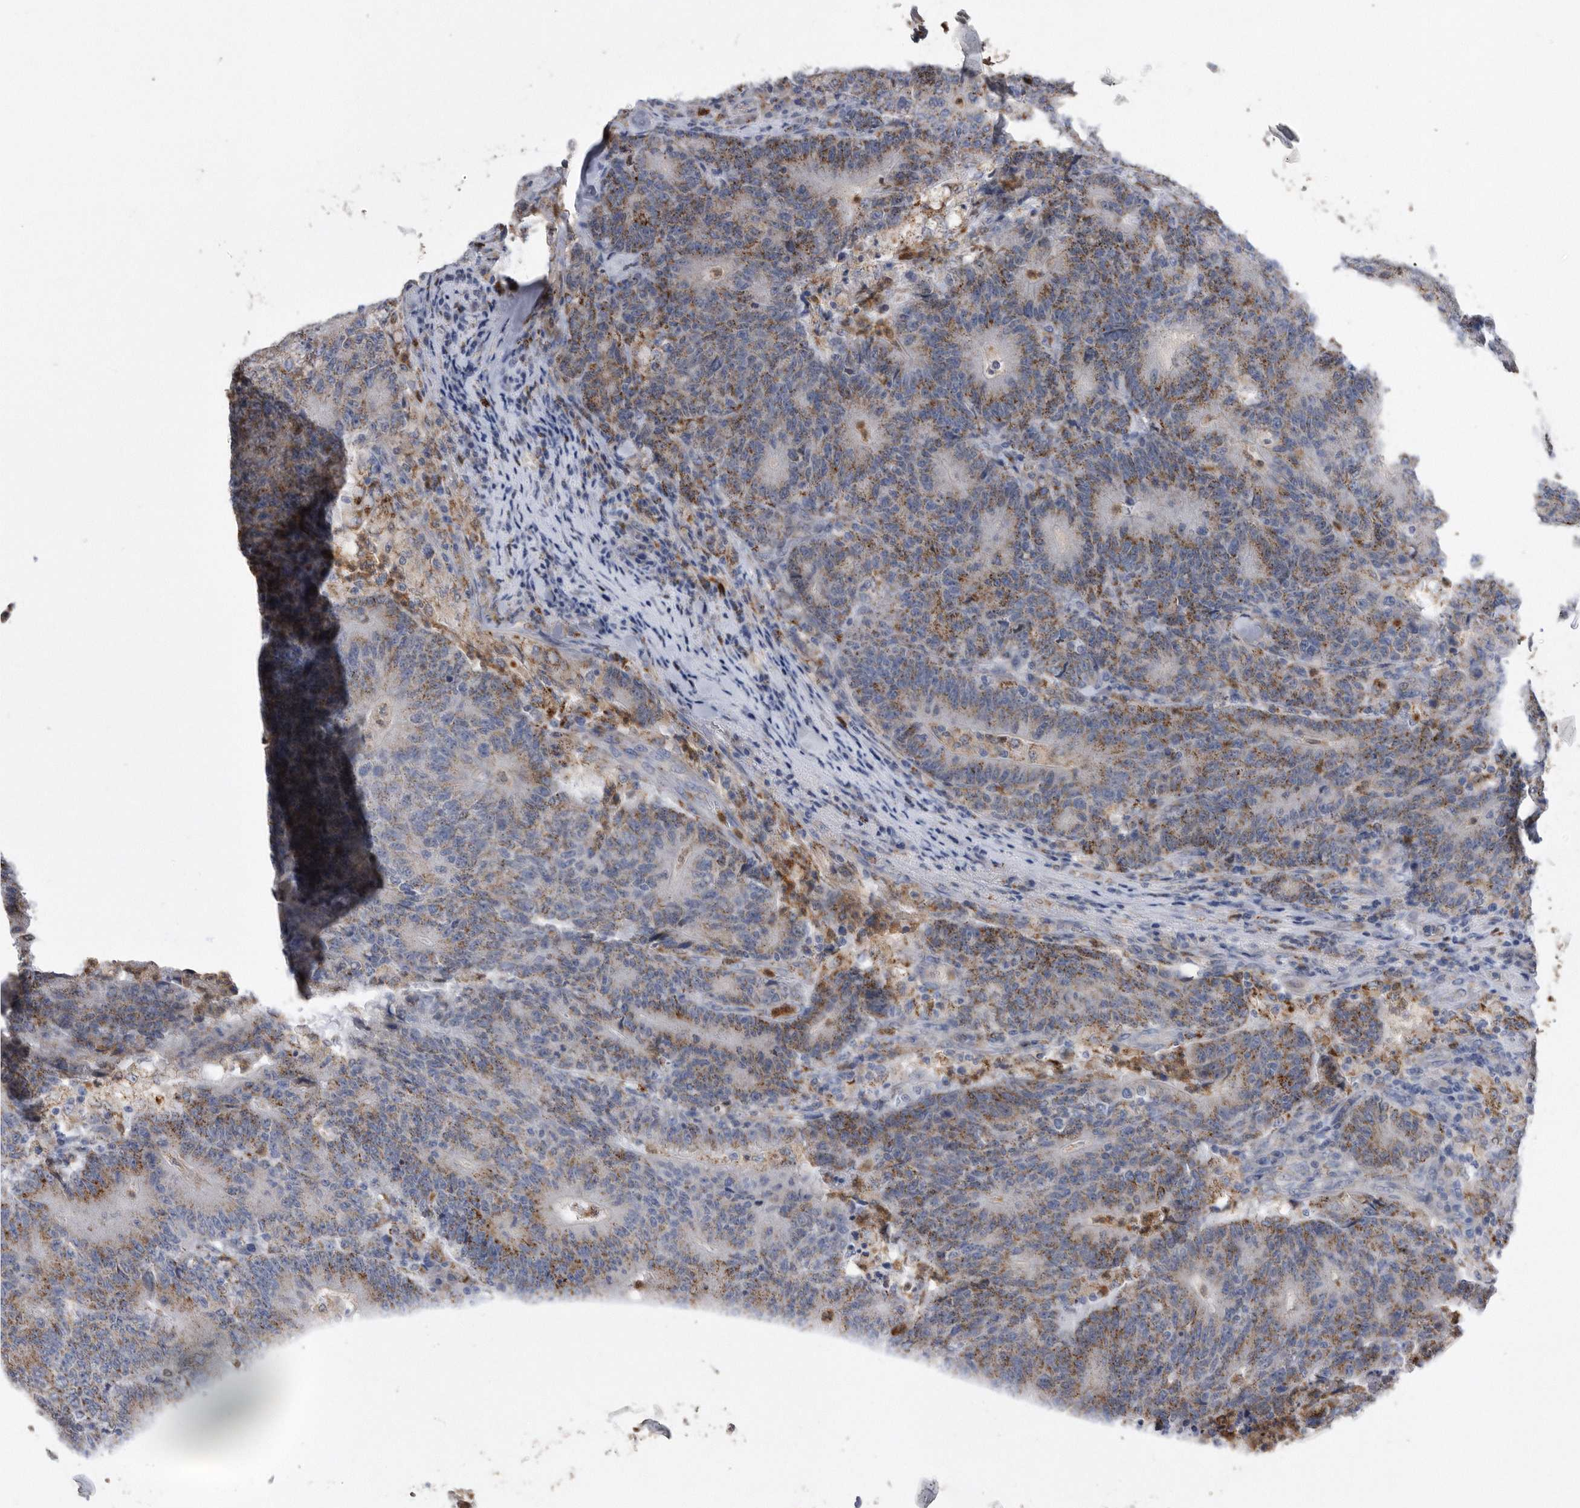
{"staining": {"intensity": "moderate", "quantity": ">75%", "location": "cytoplasmic/membranous"}, "tissue": "colorectal cancer", "cell_type": "Tumor cells", "image_type": "cancer", "snomed": [{"axis": "morphology", "description": "Normal tissue, NOS"}, {"axis": "morphology", "description": "Adenocarcinoma, NOS"}, {"axis": "topography", "description": "Colon"}], "caption": "There is medium levels of moderate cytoplasmic/membranous expression in tumor cells of colorectal adenocarcinoma, as demonstrated by immunohistochemical staining (brown color).", "gene": "CRISPLD2", "patient": {"sex": "female", "age": 75}}